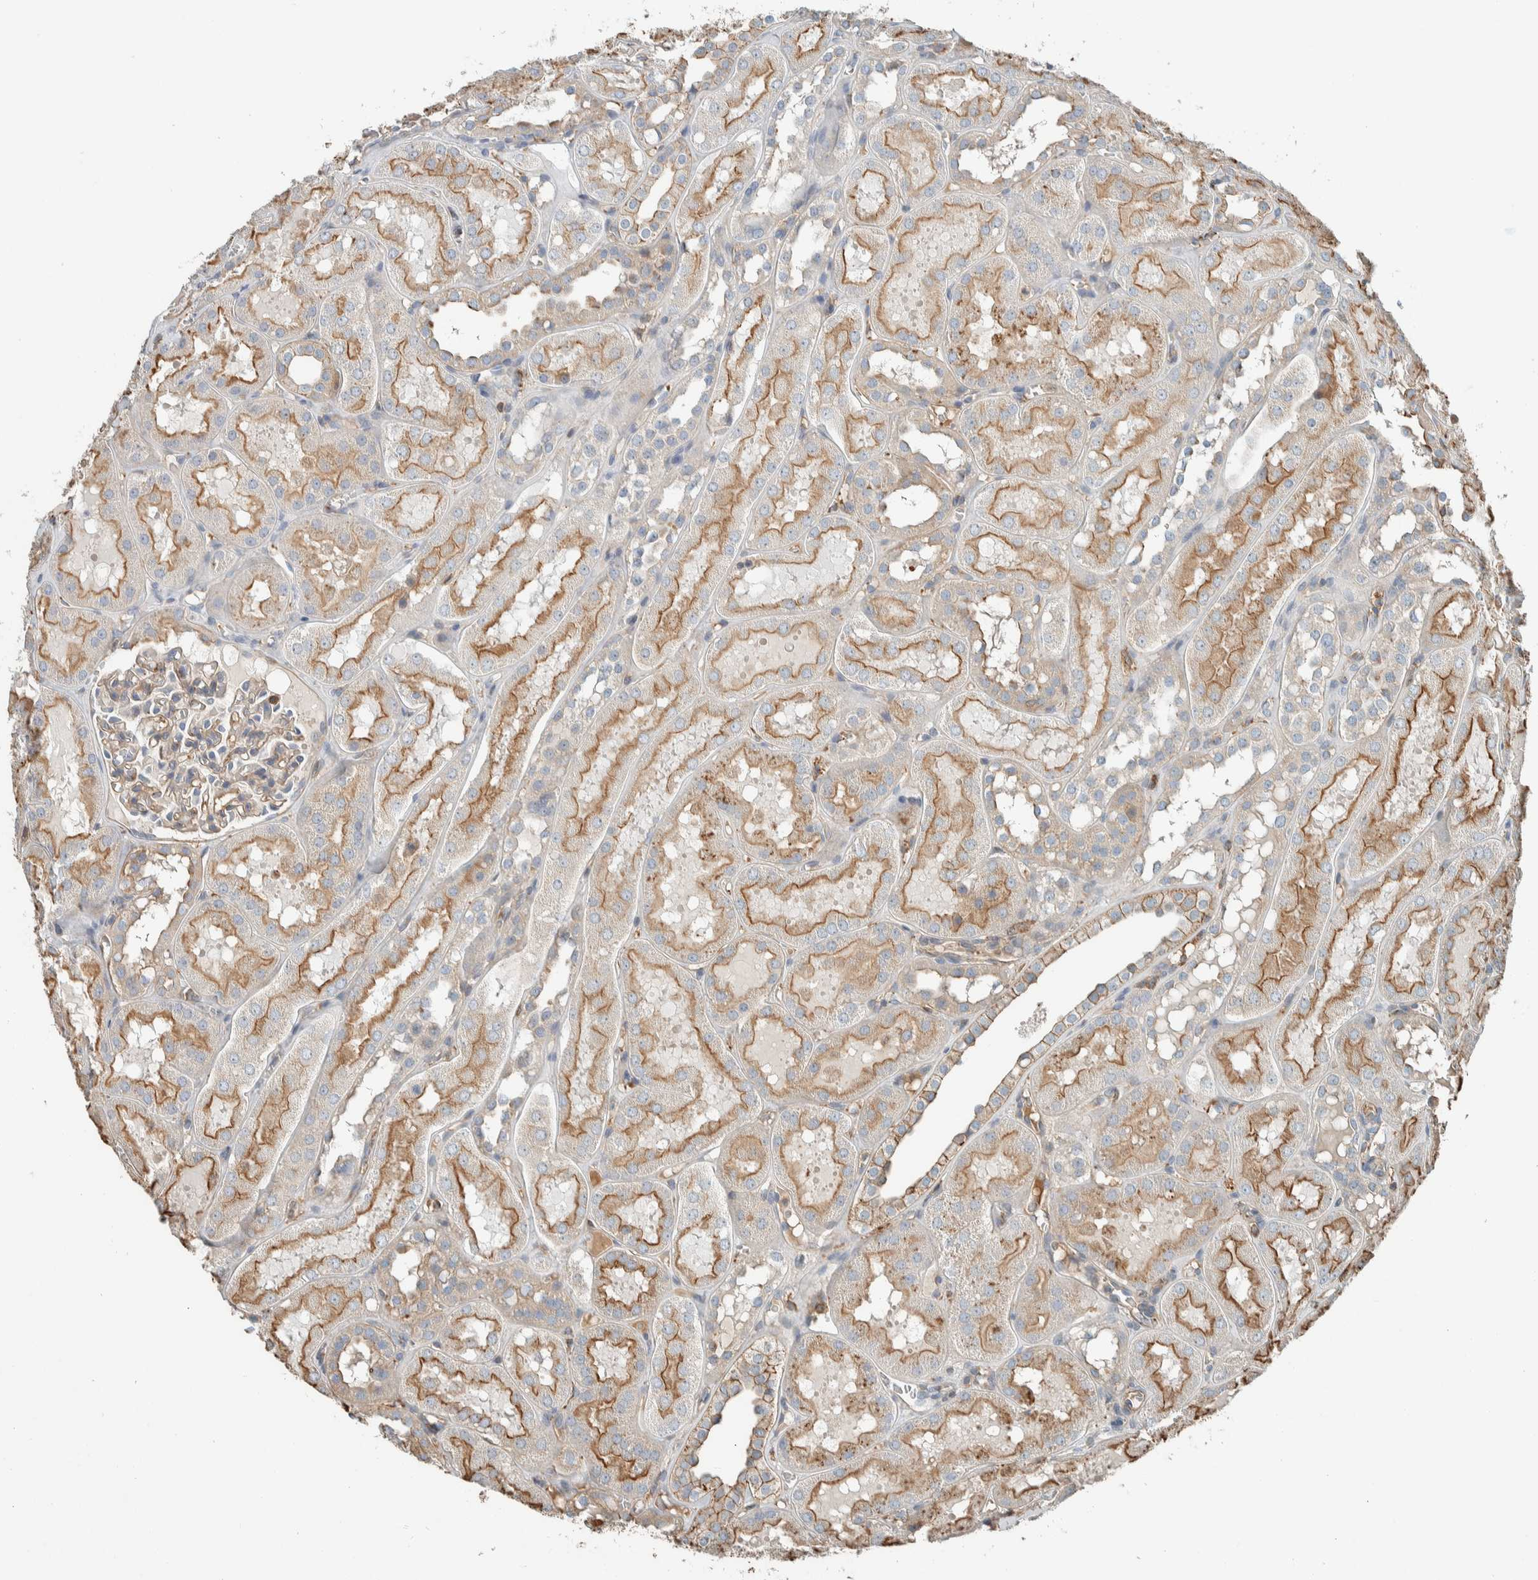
{"staining": {"intensity": "weak", "quantity": "<25%", "location": "cytoplasmic/membranous"}, "tissue": "kidney", "cell_type": "Cells in glomeruli", "image_type": "normal", "snomed": [{"axis": "morphology", "description": "Normal tissue, NOS"}, {"axis": "topography", "description": "Kidney"}, {"axis": "topography", "description": "Urinary bladder"}], "caption": "An immunohistochemistry (IHC) histopathology image of unremarkable kidney is shown. There is no staining in cells in glomeruli of kidney. Nuclei are stained in blue.", "gene": "CTBP2", "patient": {"sex": "male", "age": 16}}